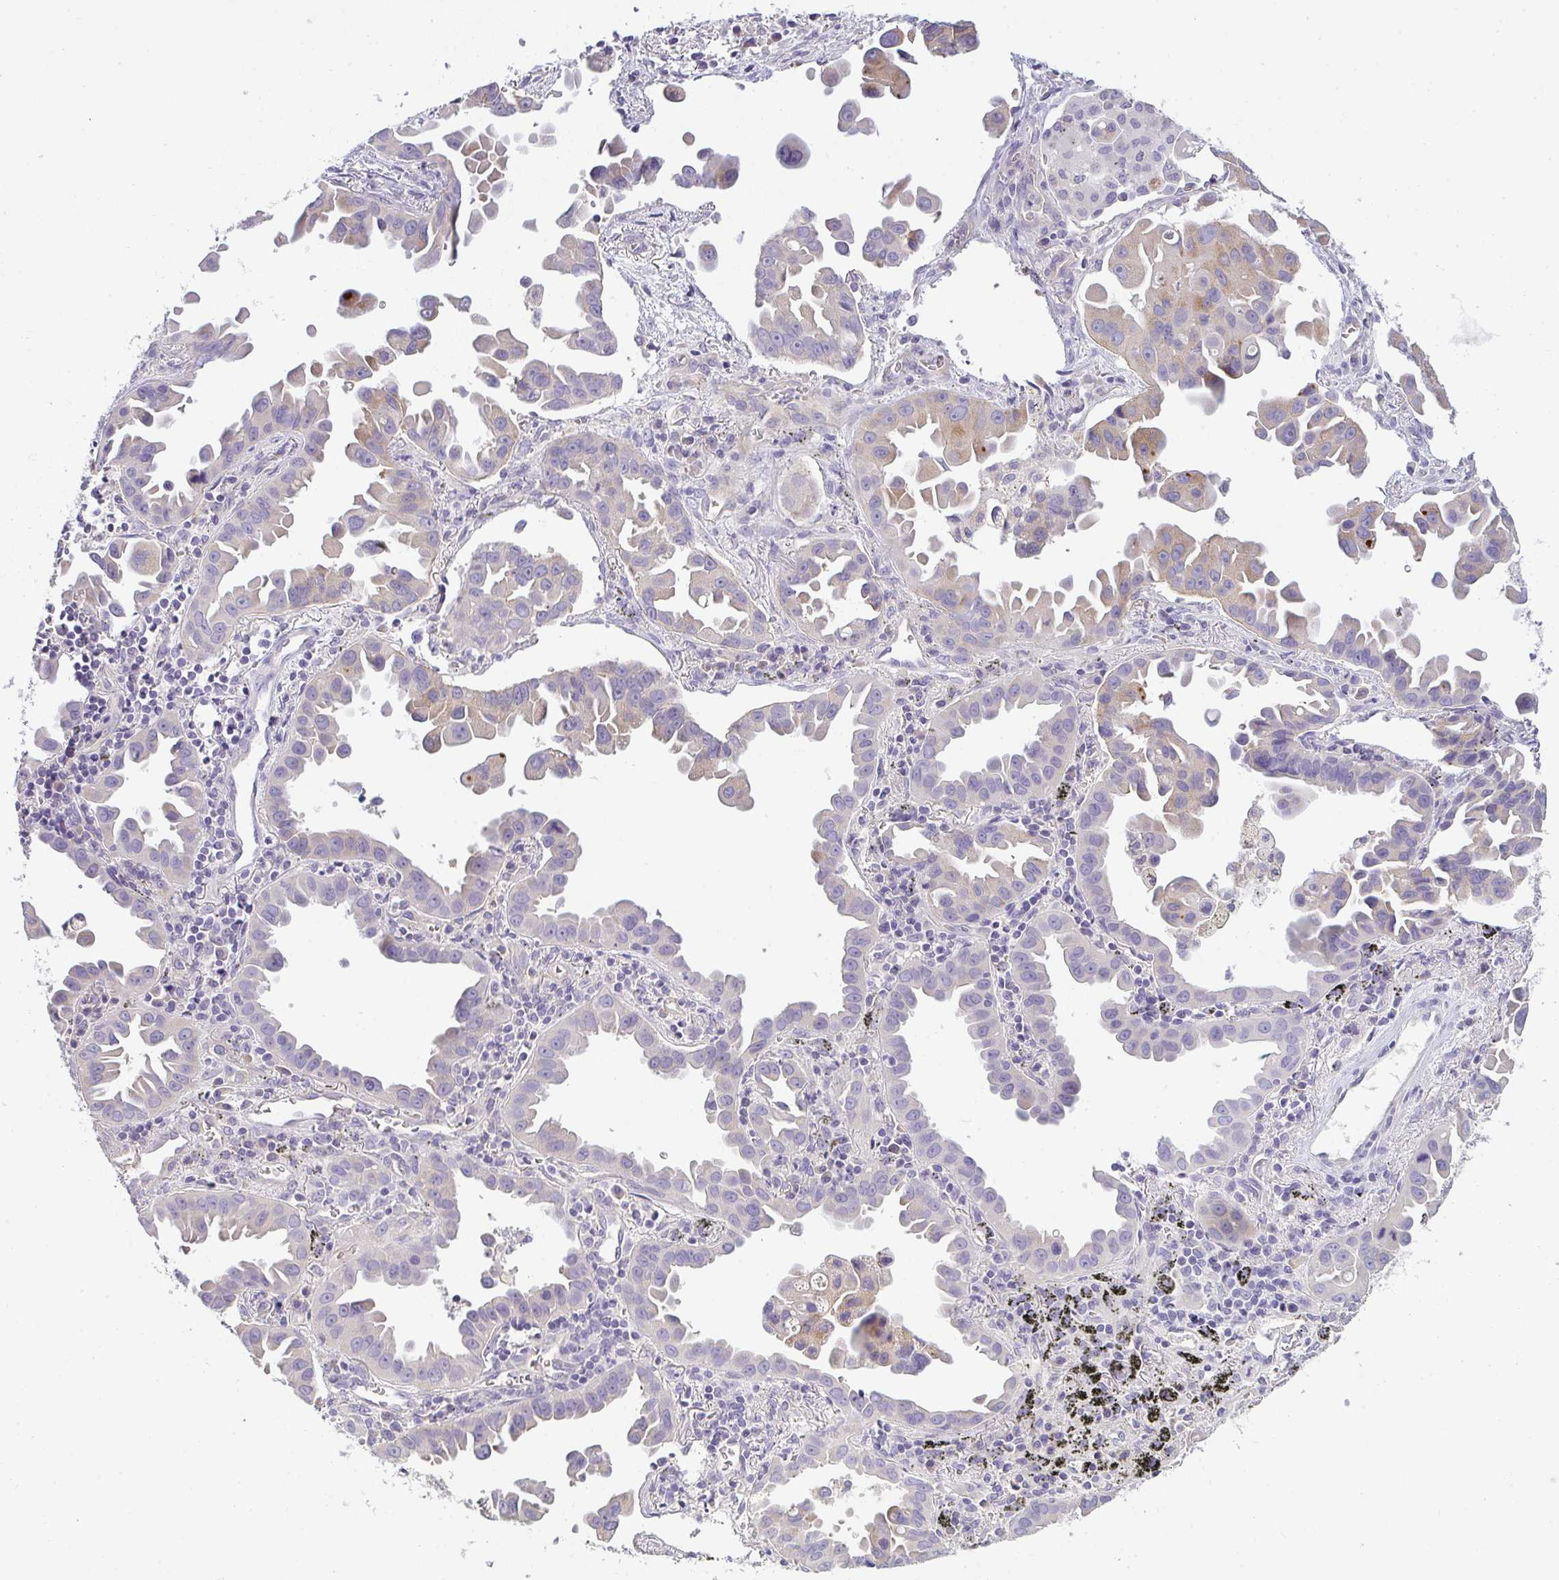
{"staining": {"intensity": "moderate", "quantity": "<25%", "location": "cytoplasmic/membranous"}, "tissue": "lung cancer", "cell_type": "Tumor cells", "image_type": "cancer", "snomed": [{"axis": "morphology", "description": "Adenocarcinoma, NOS"}, {"axis": "topography", "description": "Lung"}], "caption": "Immunohistochemistry (IHC) of lung cancer displays low levels of moderate cytoplasmic/membranous positivity in approximately <25% of tumor cells.", "gene": "FILIP1", "patient": {"sex": "male", "age": 68}}